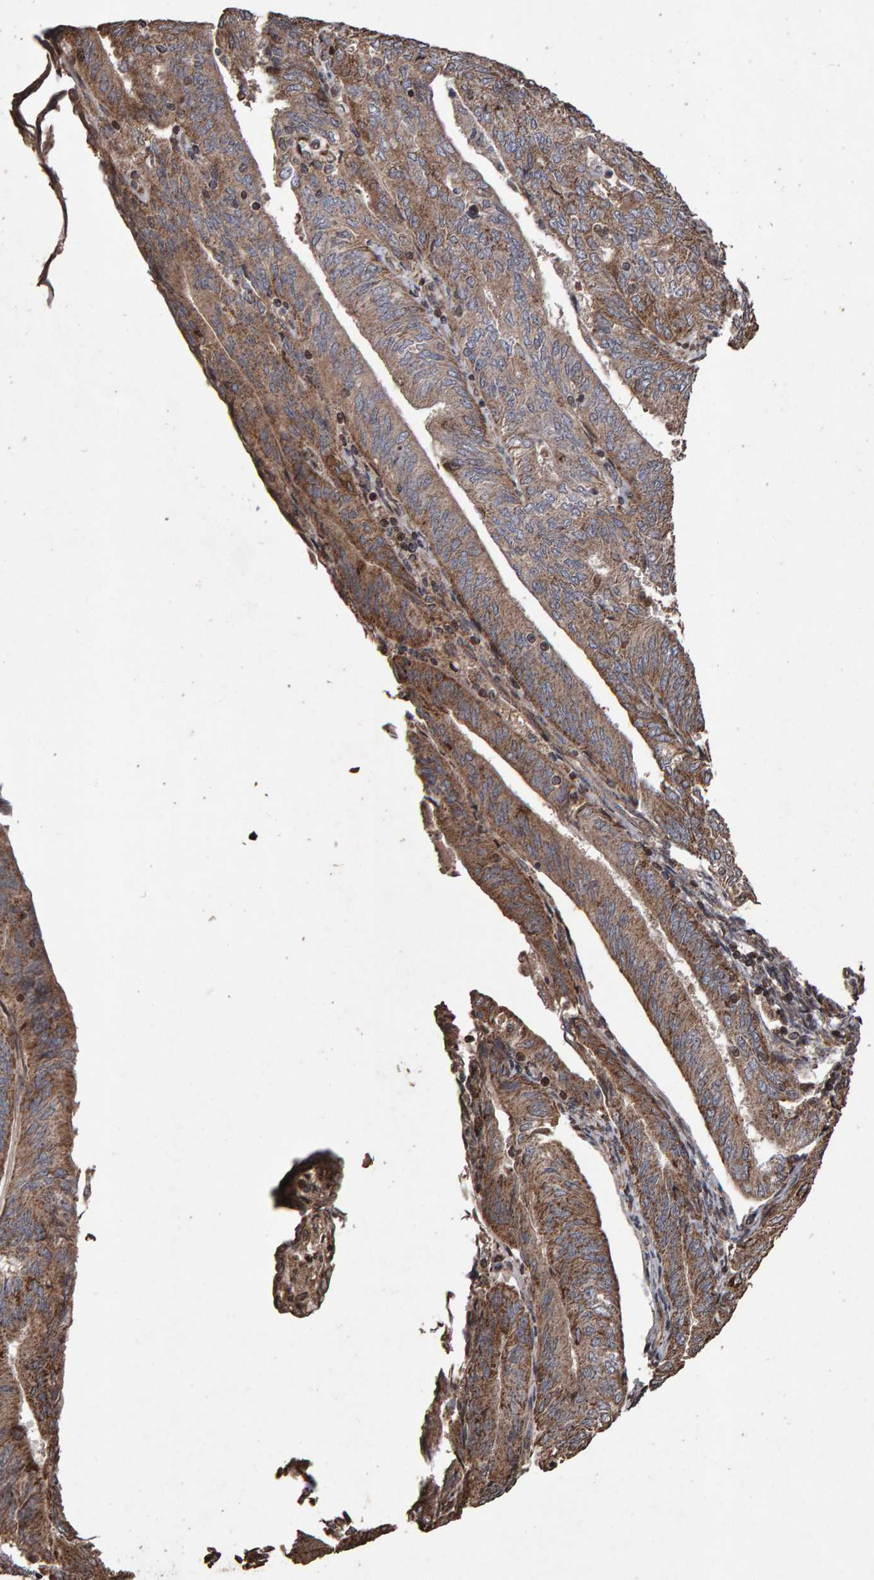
{"staining": {"intensity": "moderate", "quantity": ">75%", "location": "cytoplasmic/membranous"}, "tissue": "endometrial cancer", "cell_type": "Tumor cells", "image_type": "cancer", "snomed": [{"axis": "morphology", "description": "Adenocarcinoma, NOS"}, {"axis": "topography", "description": "Endometrium"}], "caption": "The micrograph displays staining of adenocarcinoma (endometrial), revealing moderate cytoplasmic/membranous protein staining (brown color) within tumor cells.", "gene": "OSBP2", "patient": {"sex": "female", "age": 58}}